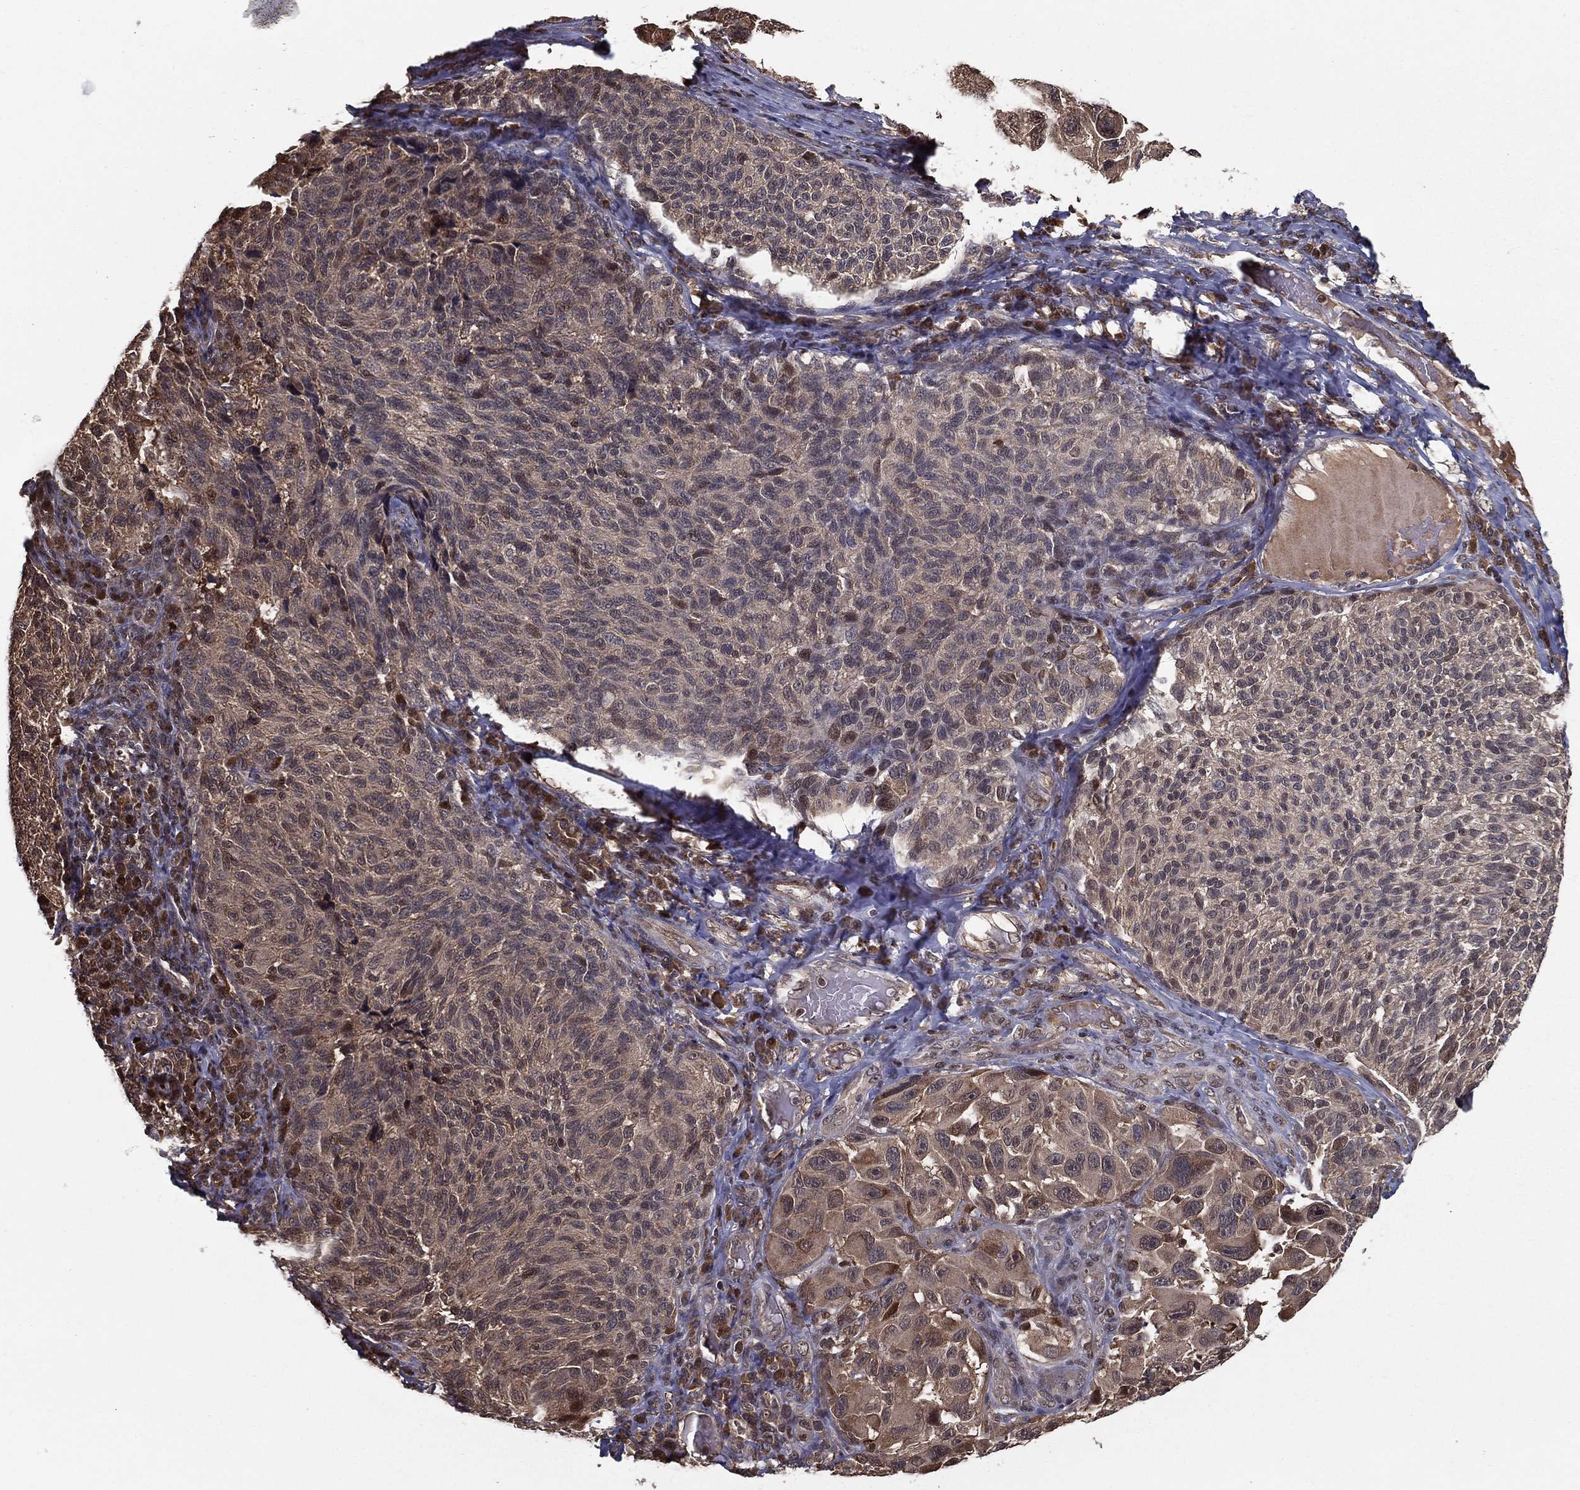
{"staining": {"intensity": "weak", "quantity": "<25%", "location": "cytoplasmic/membranous"}, "tissue": "melanoma", "cell_type": "Tumor cells", "image_type": "cancer", "snomed": [{"axis": "morphology", "description": "Malignant melanoma, NOS"}, {"axis": "topography", "description": "Skin"}], "caption": "Tumor cells show no significant protein staining in malignant melanoma.", "gene": "SLC6A6", "patient": {"sex": "female", "age": 73}}